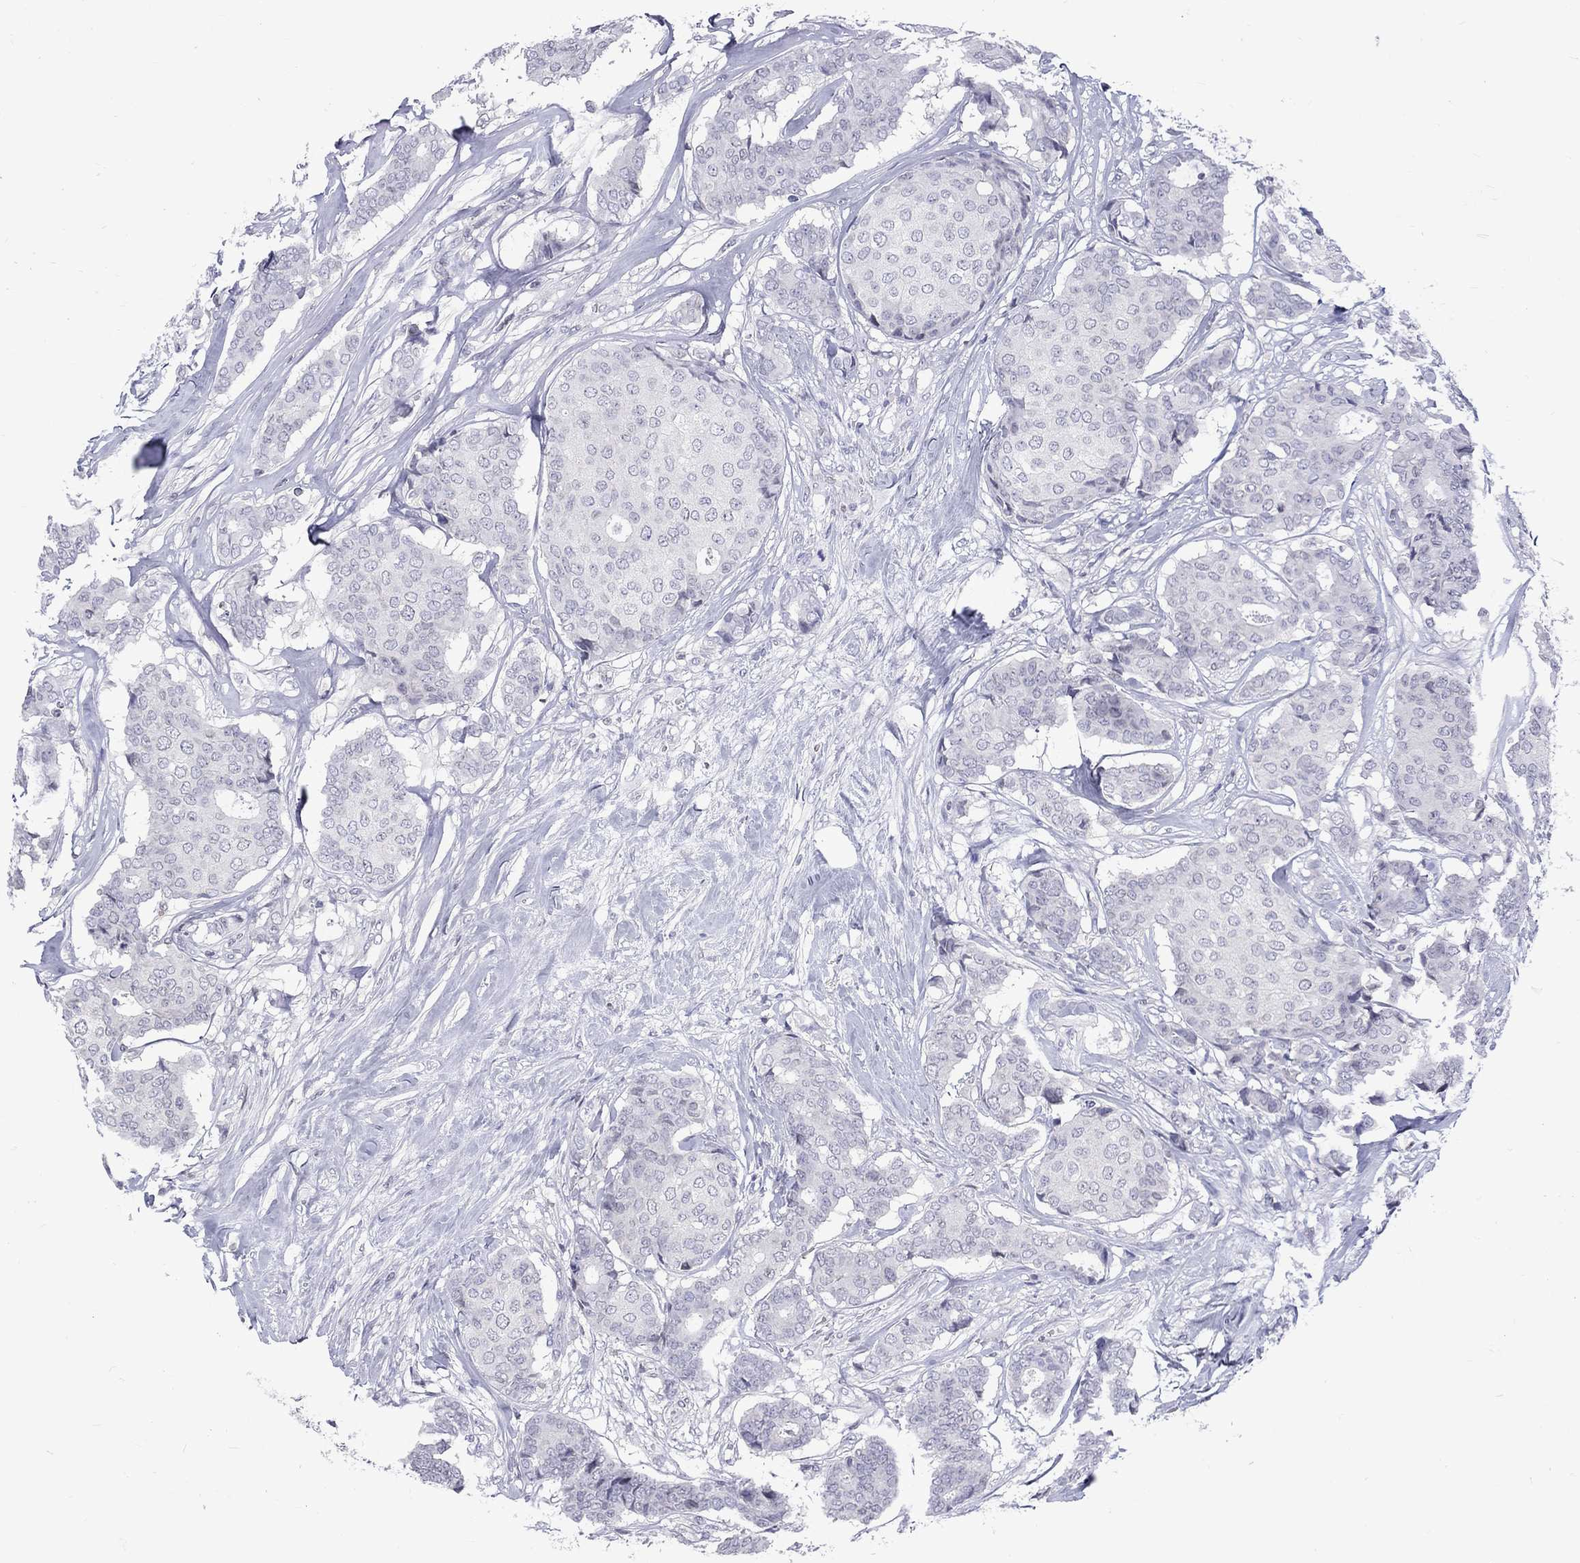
{"staining": {"intensity": "negative", "quantity": "none", "location": "none"}, "tissue": "breast cancer", "cell_type": "Tumor cells", "image_type": "cancer", "snomed": [{"axis": "morphology", "description": "Duct carcinoma"}, {"axis": "topography", "description": "Breast"}], "caption": "IHC histopathology image of neoplastic tissue: breast cancer stained with DAB (3,3'-diaminobenzidine) reveals no significant protein staining in tumor cells.", "gene": "SLA", "patient": {"sex": "female", "age": 75}}